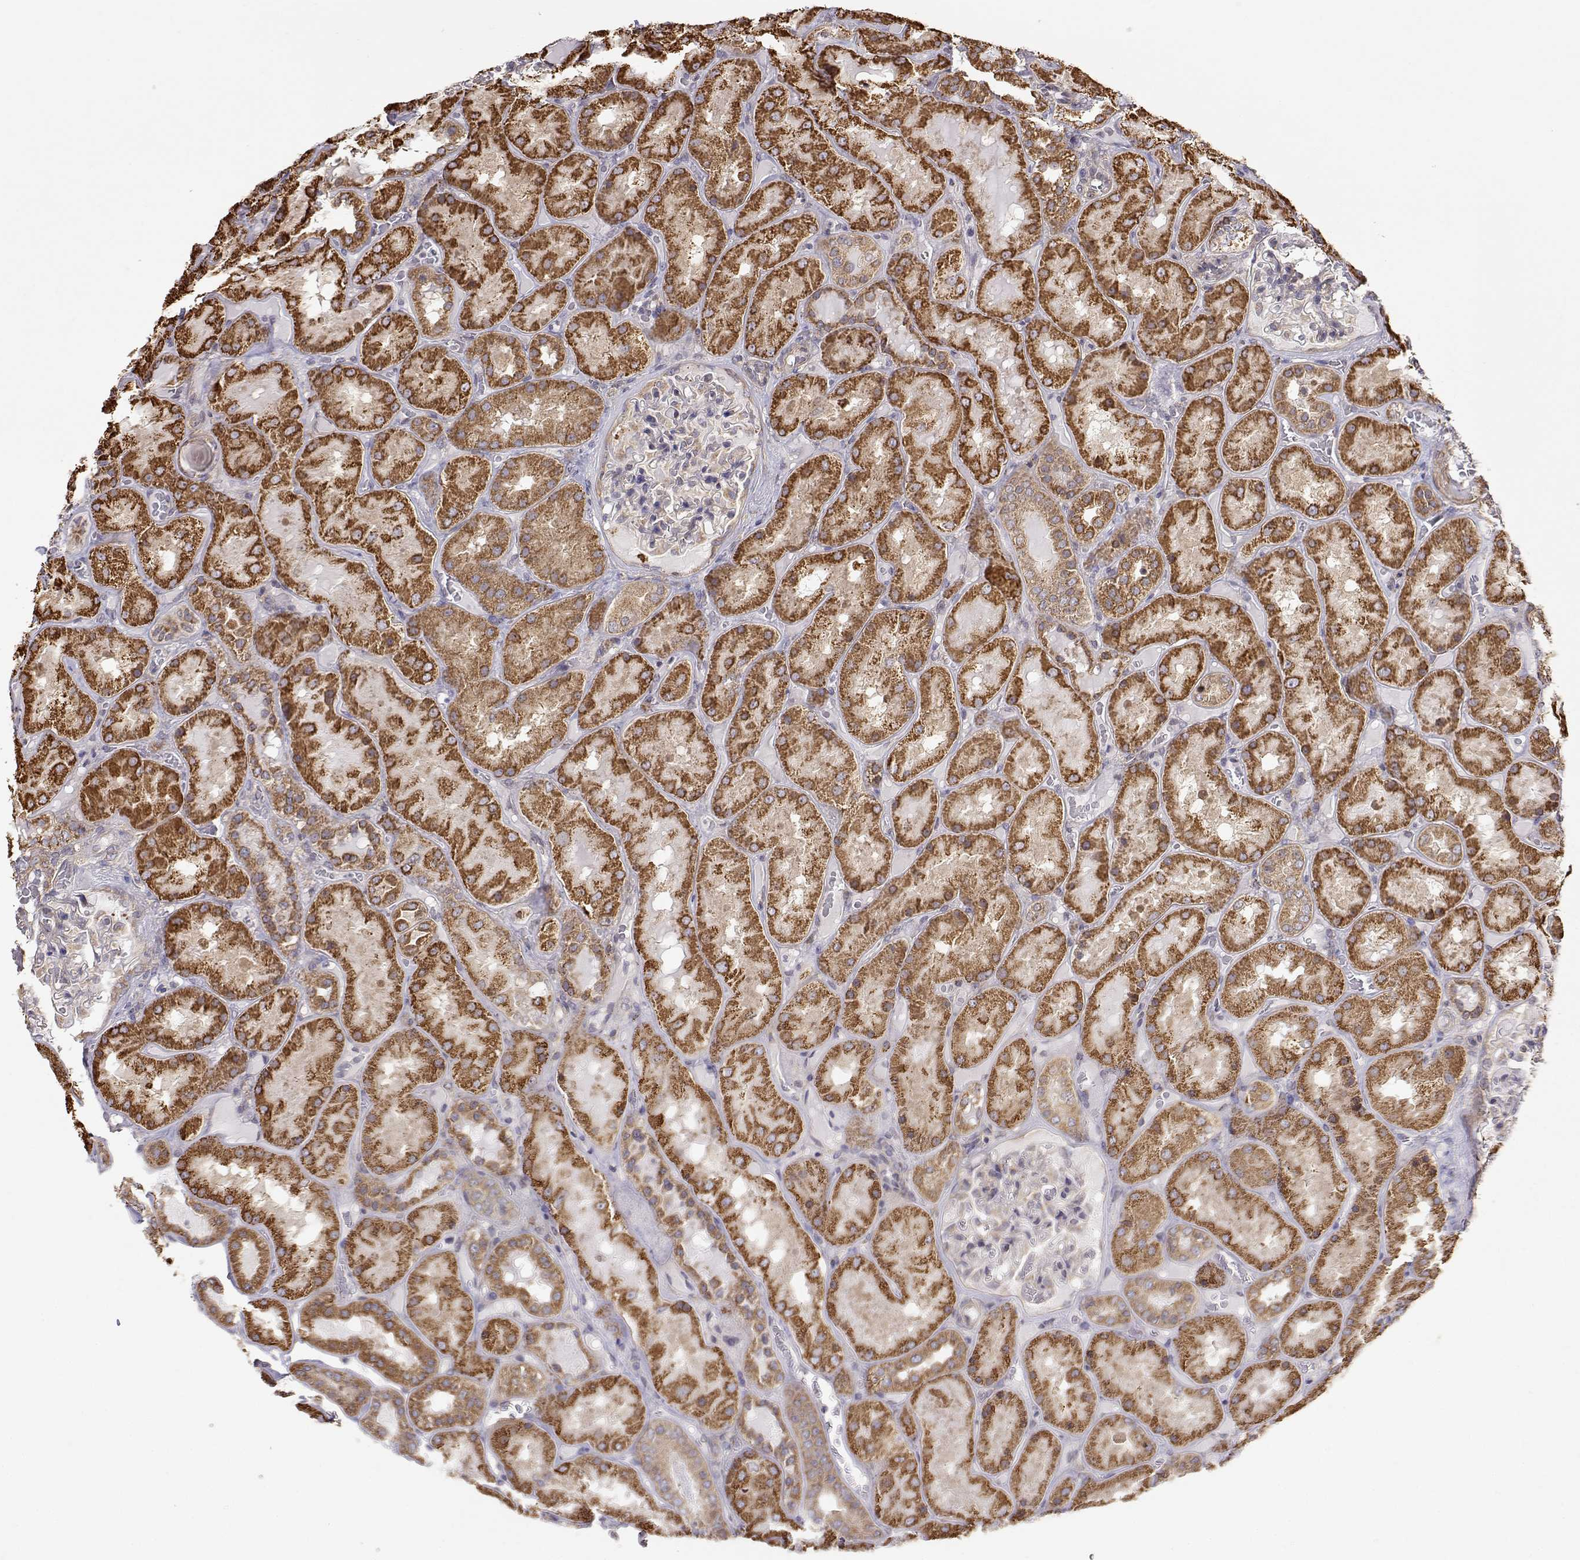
{"staining": {"intensity": "weak", "quantity": "25%-75%", "location": "cytoplasmic/membranous"}, "tissue": "kidney", "cell_type": "Cells in glomeruli", "image_type": "normal", "snomed": [{"axis": "morphology", "description": "Normal tissue, NOS"}, {"axis": "topography", "description": "Kidney"}], "caption": "A brown stain shows weak cytoplasmic/membranous staining of a protein in cells in glomeruli of unremarkable human kidney.", "gene": "PAIP1", "patient": {"sex": "male", "age": 73}}